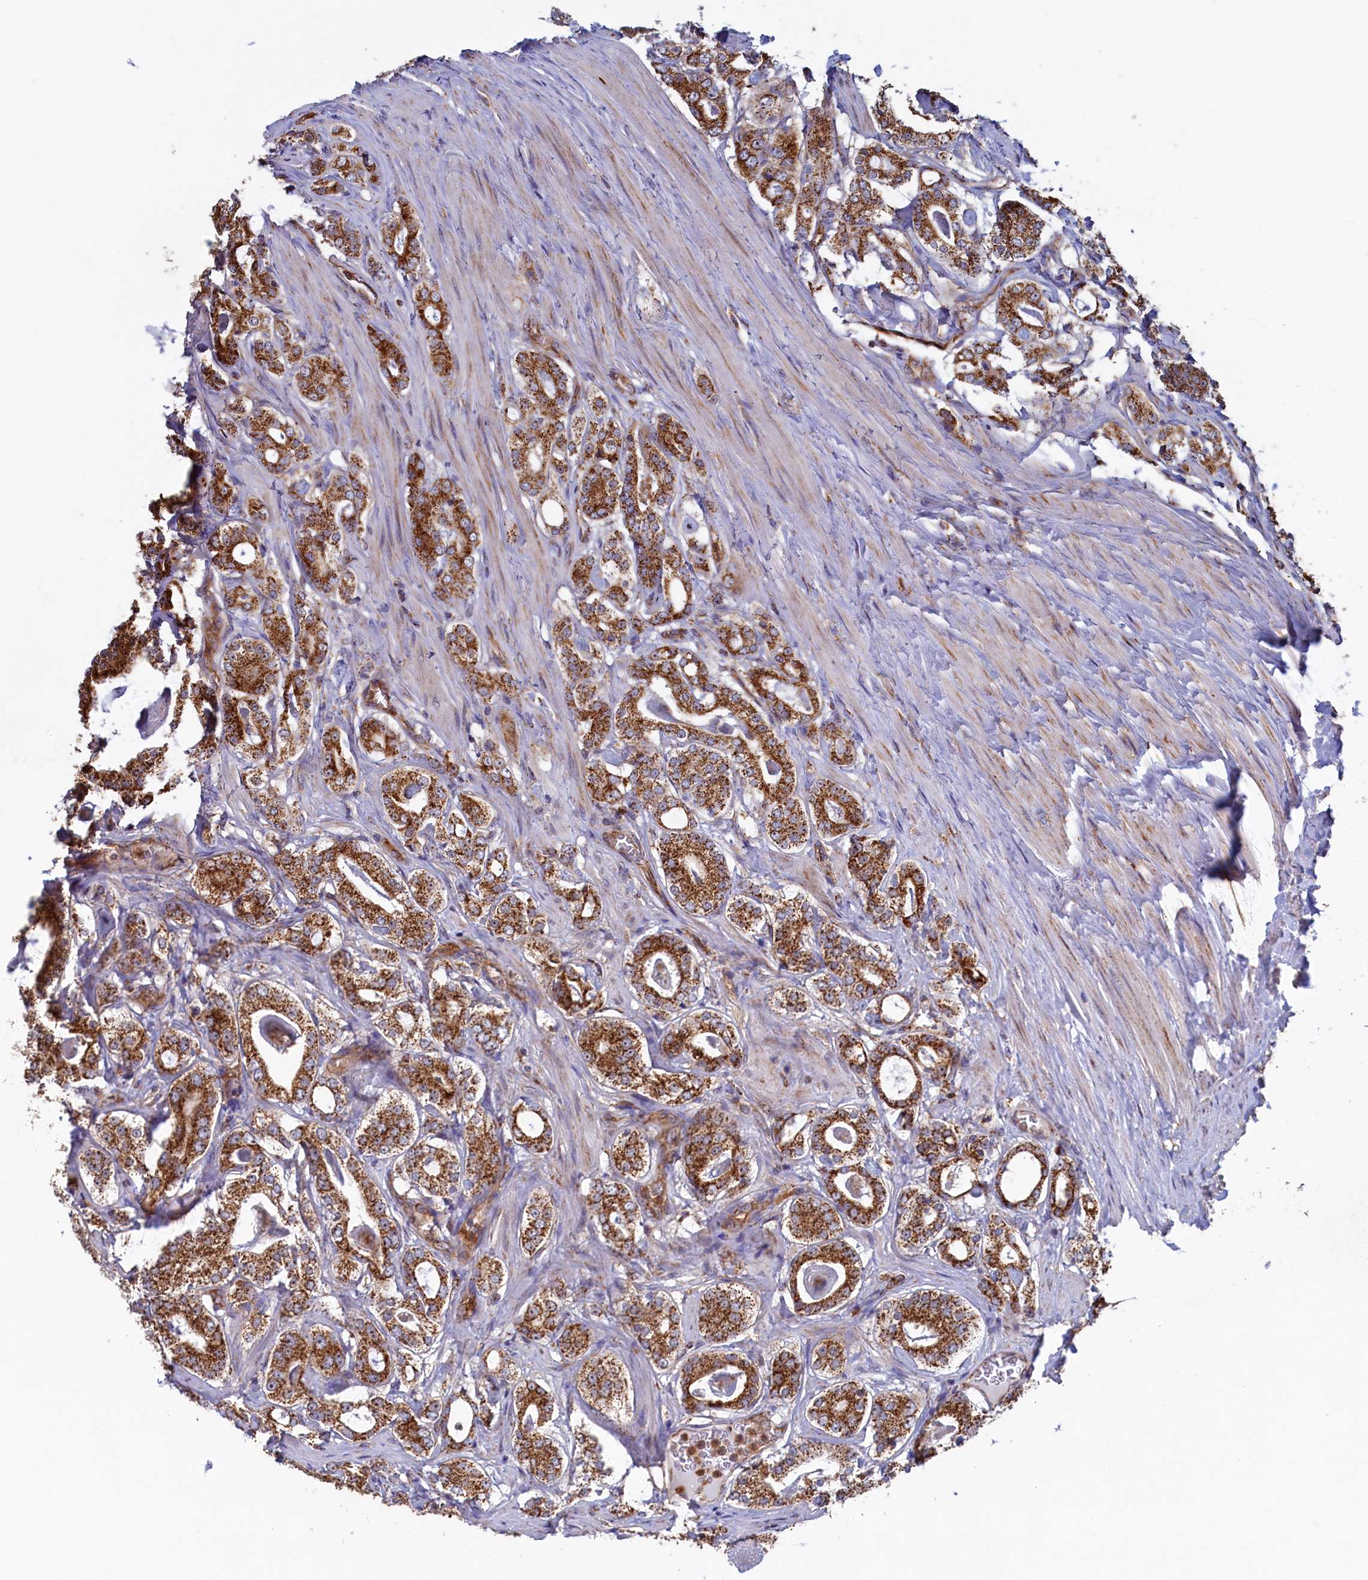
{"staining": {"intensity": "moderate", "quantity": ">75%", "location": "cytoplasmic/membranous"}, "tissue": "prostate cancer", "cell_type": "Tumor cells", "image_type": "cancer", "snomed": [{"axis": "morphology", "description": "Adenocarcinoma, High grade"}, {"axis": "topography", "description": "Prostate"}], "caption": "Human prostate high-grade adenocarcinoma stained for a protein (brown) demonstrates moderate cytoplasmic/membranous positive positivity in about >75% of tumor cells.", "gene": "UBE3B", "patient": {"sex": "male", "age": 63}}